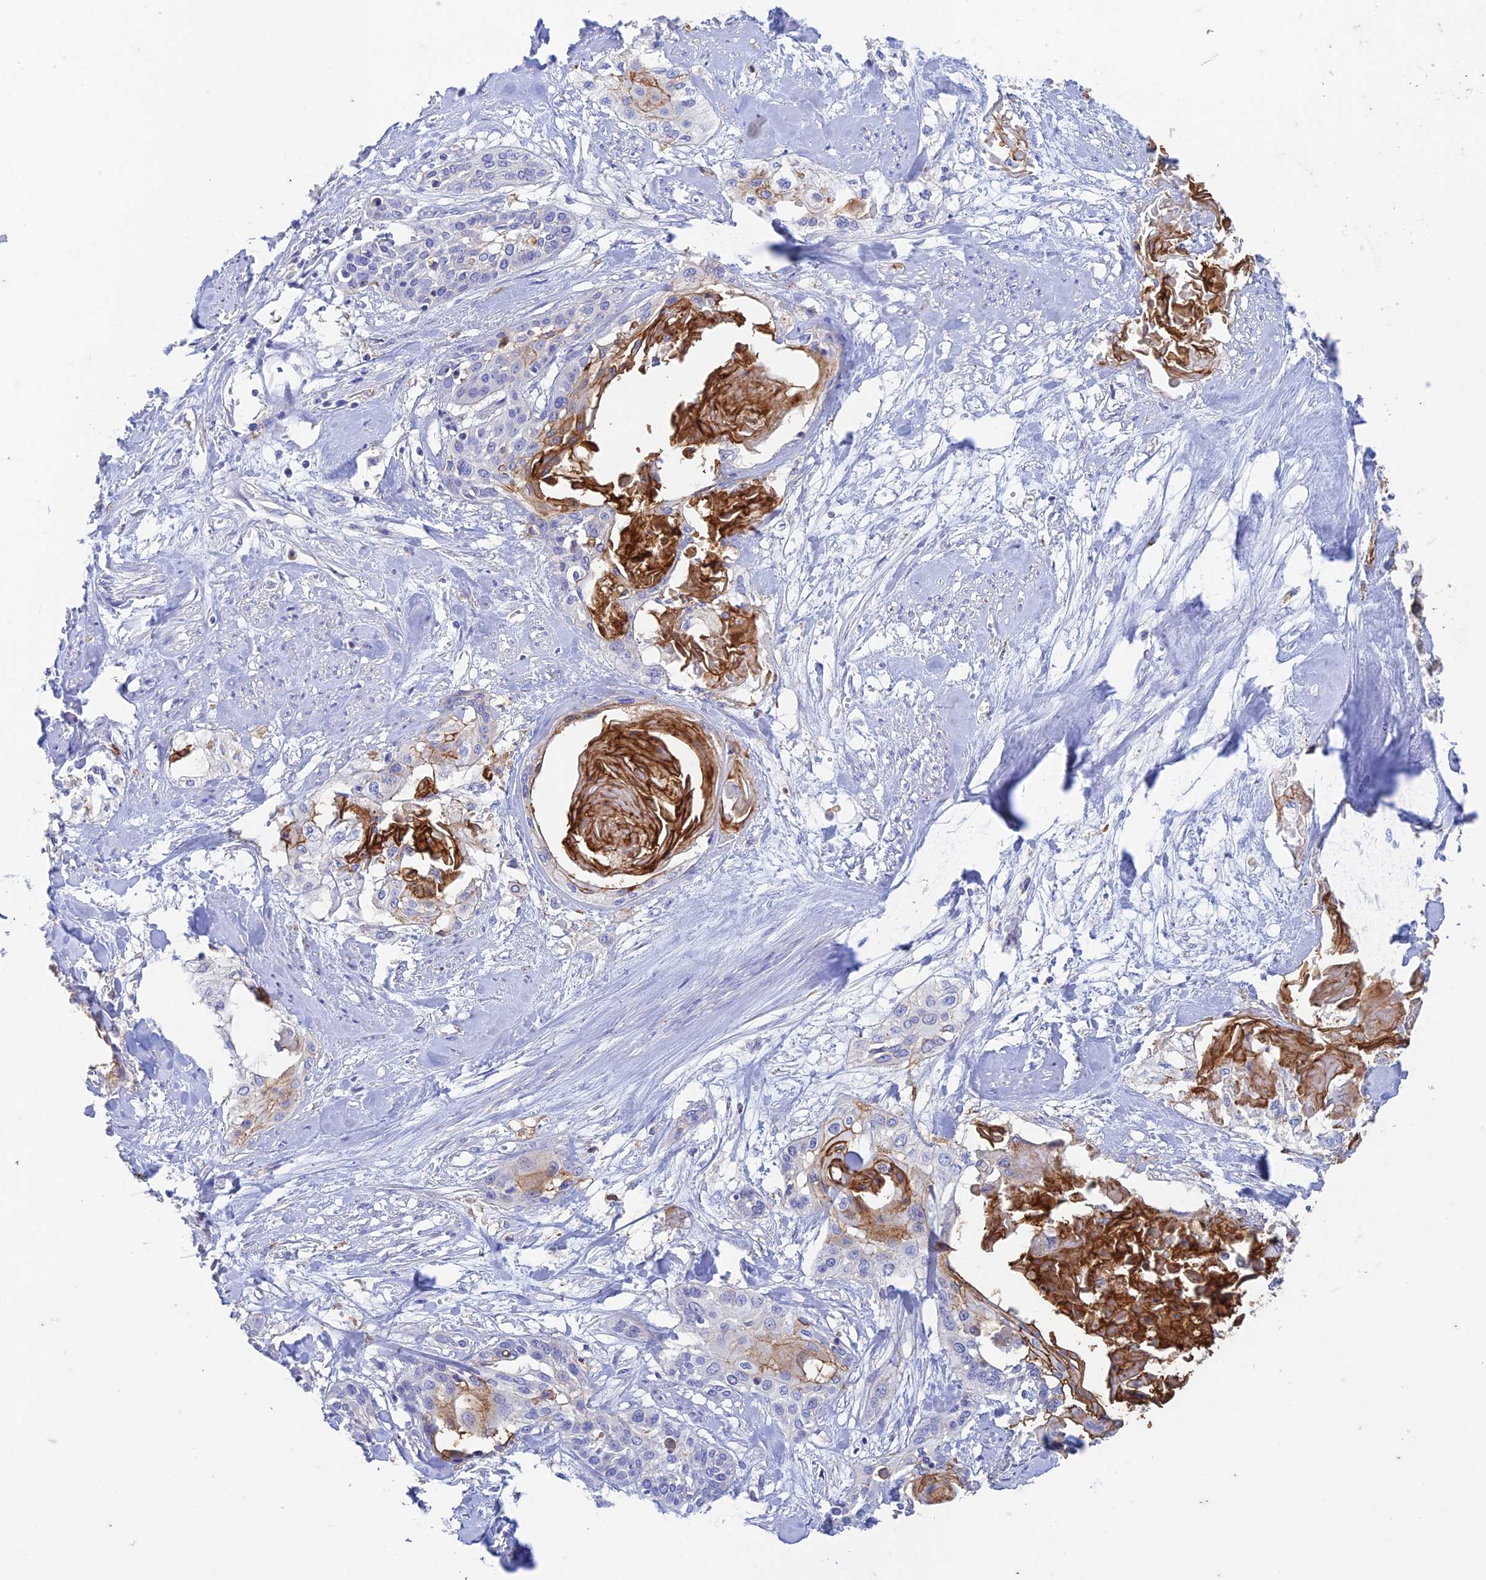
{"staining": {"intensity": "negative", "quantity": "none", "location": "none"}, "tissue": "cervical cancer", "cell_type": "Tumor cells", "image_type": "cancer", "snomed": [{"axis": "morphology", "description": "Squamous cell carcinoma, NOS"}, {"axis": "topography", "description": "Cervix"}], "caption": "Cervical cancer was stained to show a protein in brown. There is no significant expression in tumor cells.", "gene": "FGF7", "patient": {"sex": "female", "age": 57}}